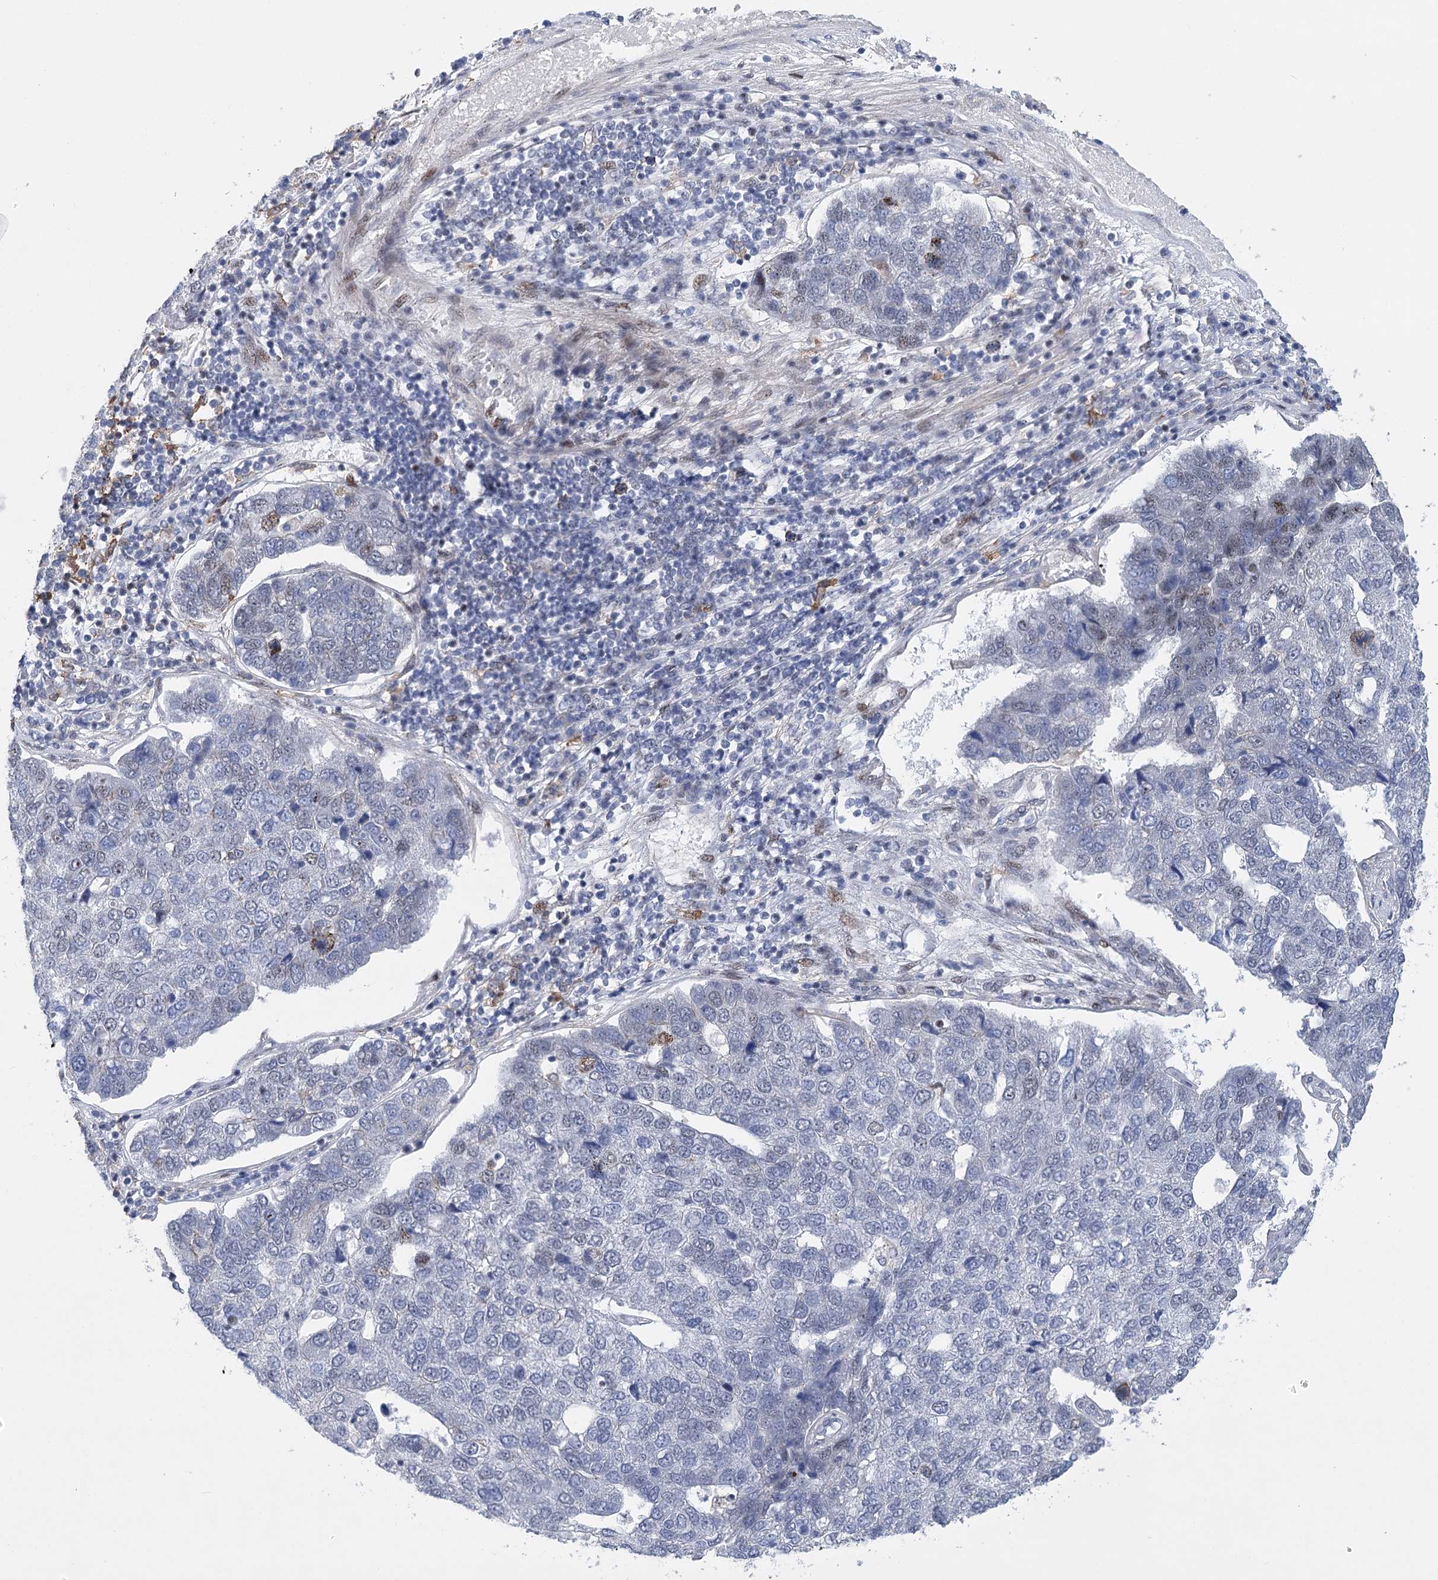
{"staining": {"intensity": "moderate", "quantity": "<25%", "location": "nuclear"}, "tissue": "pancreatic cancer", "cell_type": "Tumor cells", "image_type": "cancer", "snomed": [{"axis": "morphology", "description": "Adenocarcinoma, NOS"}, {"axis": "topography", "description": "Pancreas"}], "caption": "This is an image of IHC staining of pancreatic cancer (adenocarcinoma), which shows moderate staining in the nuclear of tumor cells.", "gene": "CAMTA1", "patient": {"sex": "female", "age": 61}}